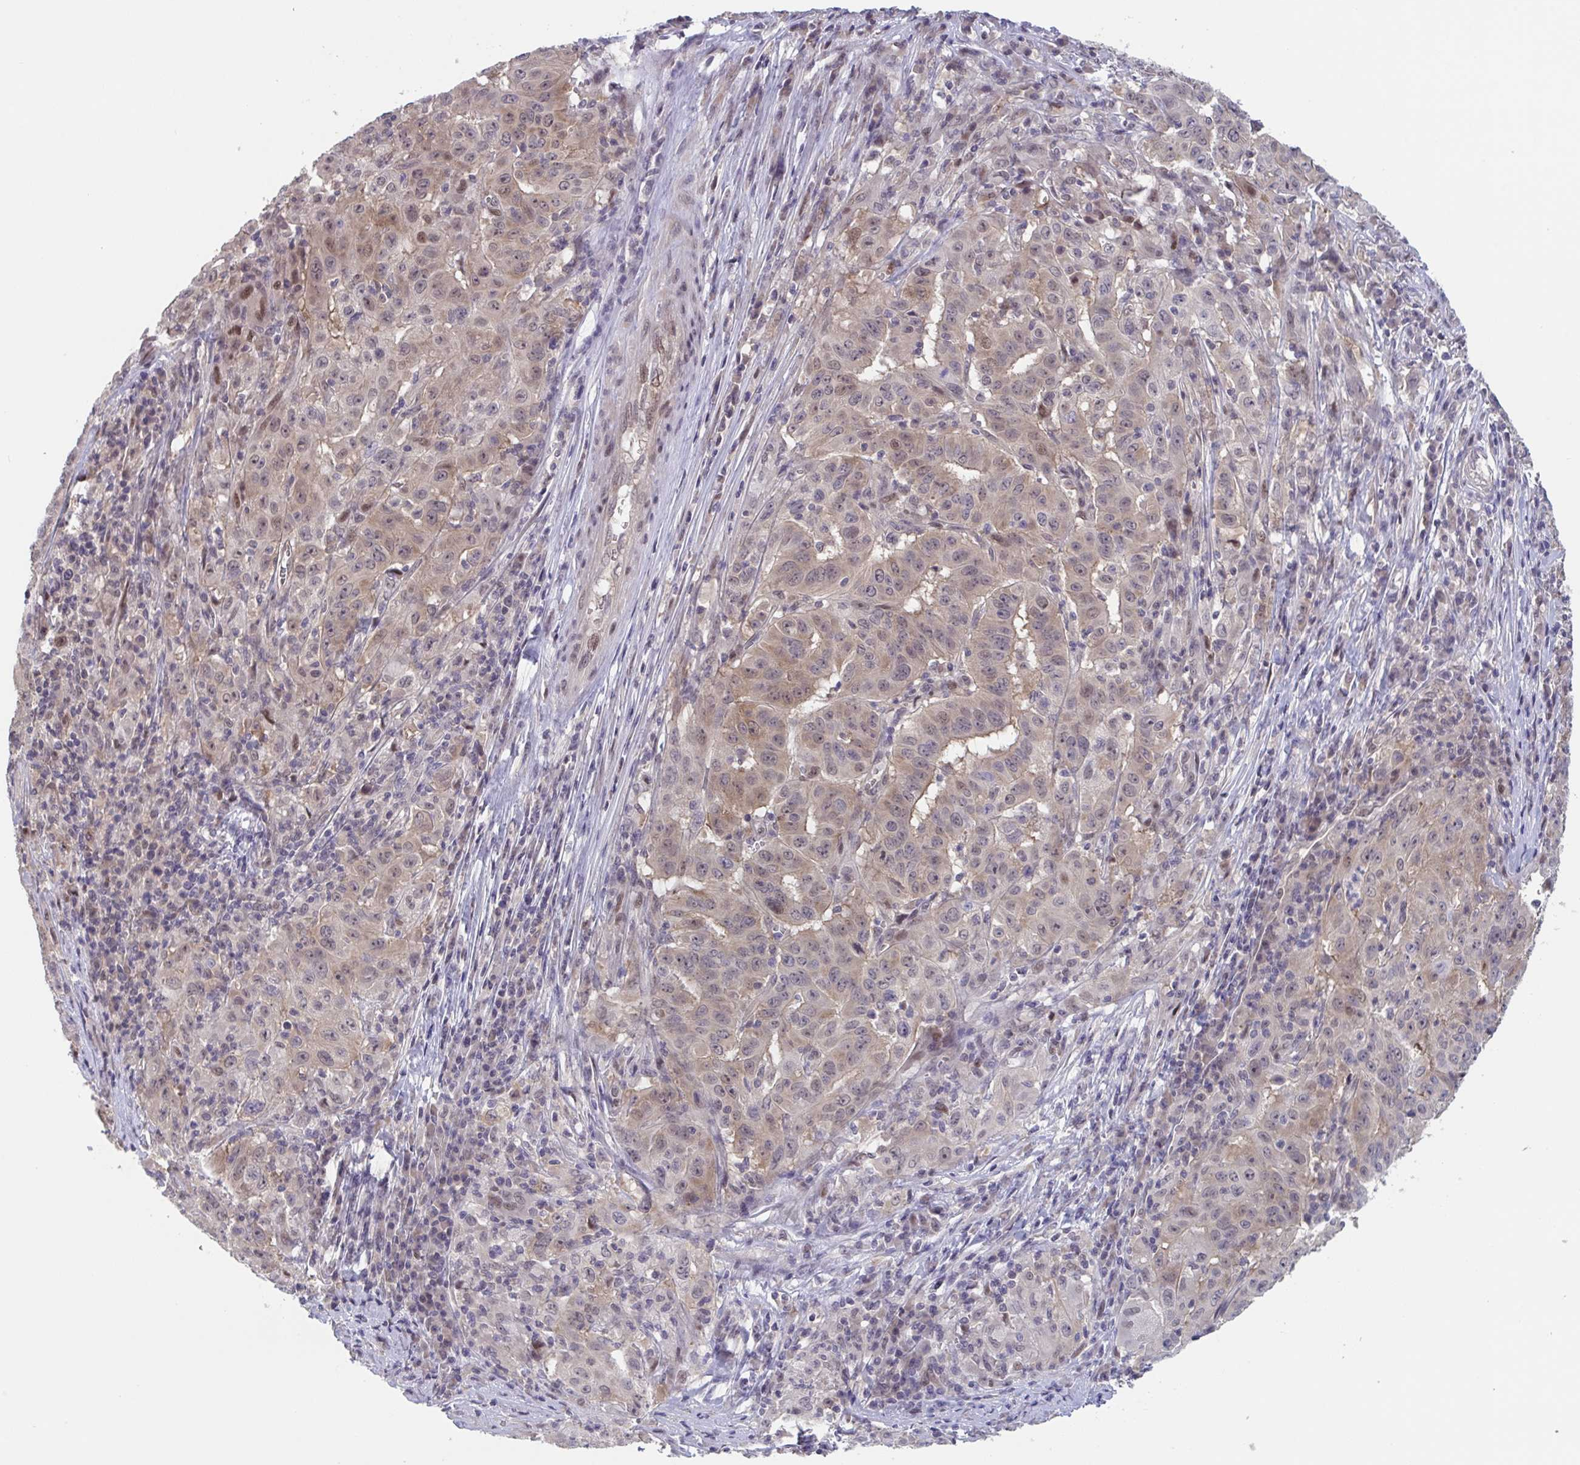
{"staining": {"intensity": "moderate", "quantity": "<25%", "location": "nuclear"}, "tissue": "pancreatic cancer", "cell_type": "Tumor cells", "image_type": "cancer", "snomed": [{"axis": "morphology", "description": "Adenocarcinoma, NOS"}, {"axis": "topography", "description": "Pancreas"}], "caption": "Protein expression analysis of human pancreatic cancer reveals moderate nuclear staining in about <25% of tumor cells.", "gene": "RIOK1", "patient": {"sex": "male", "age": 63}}